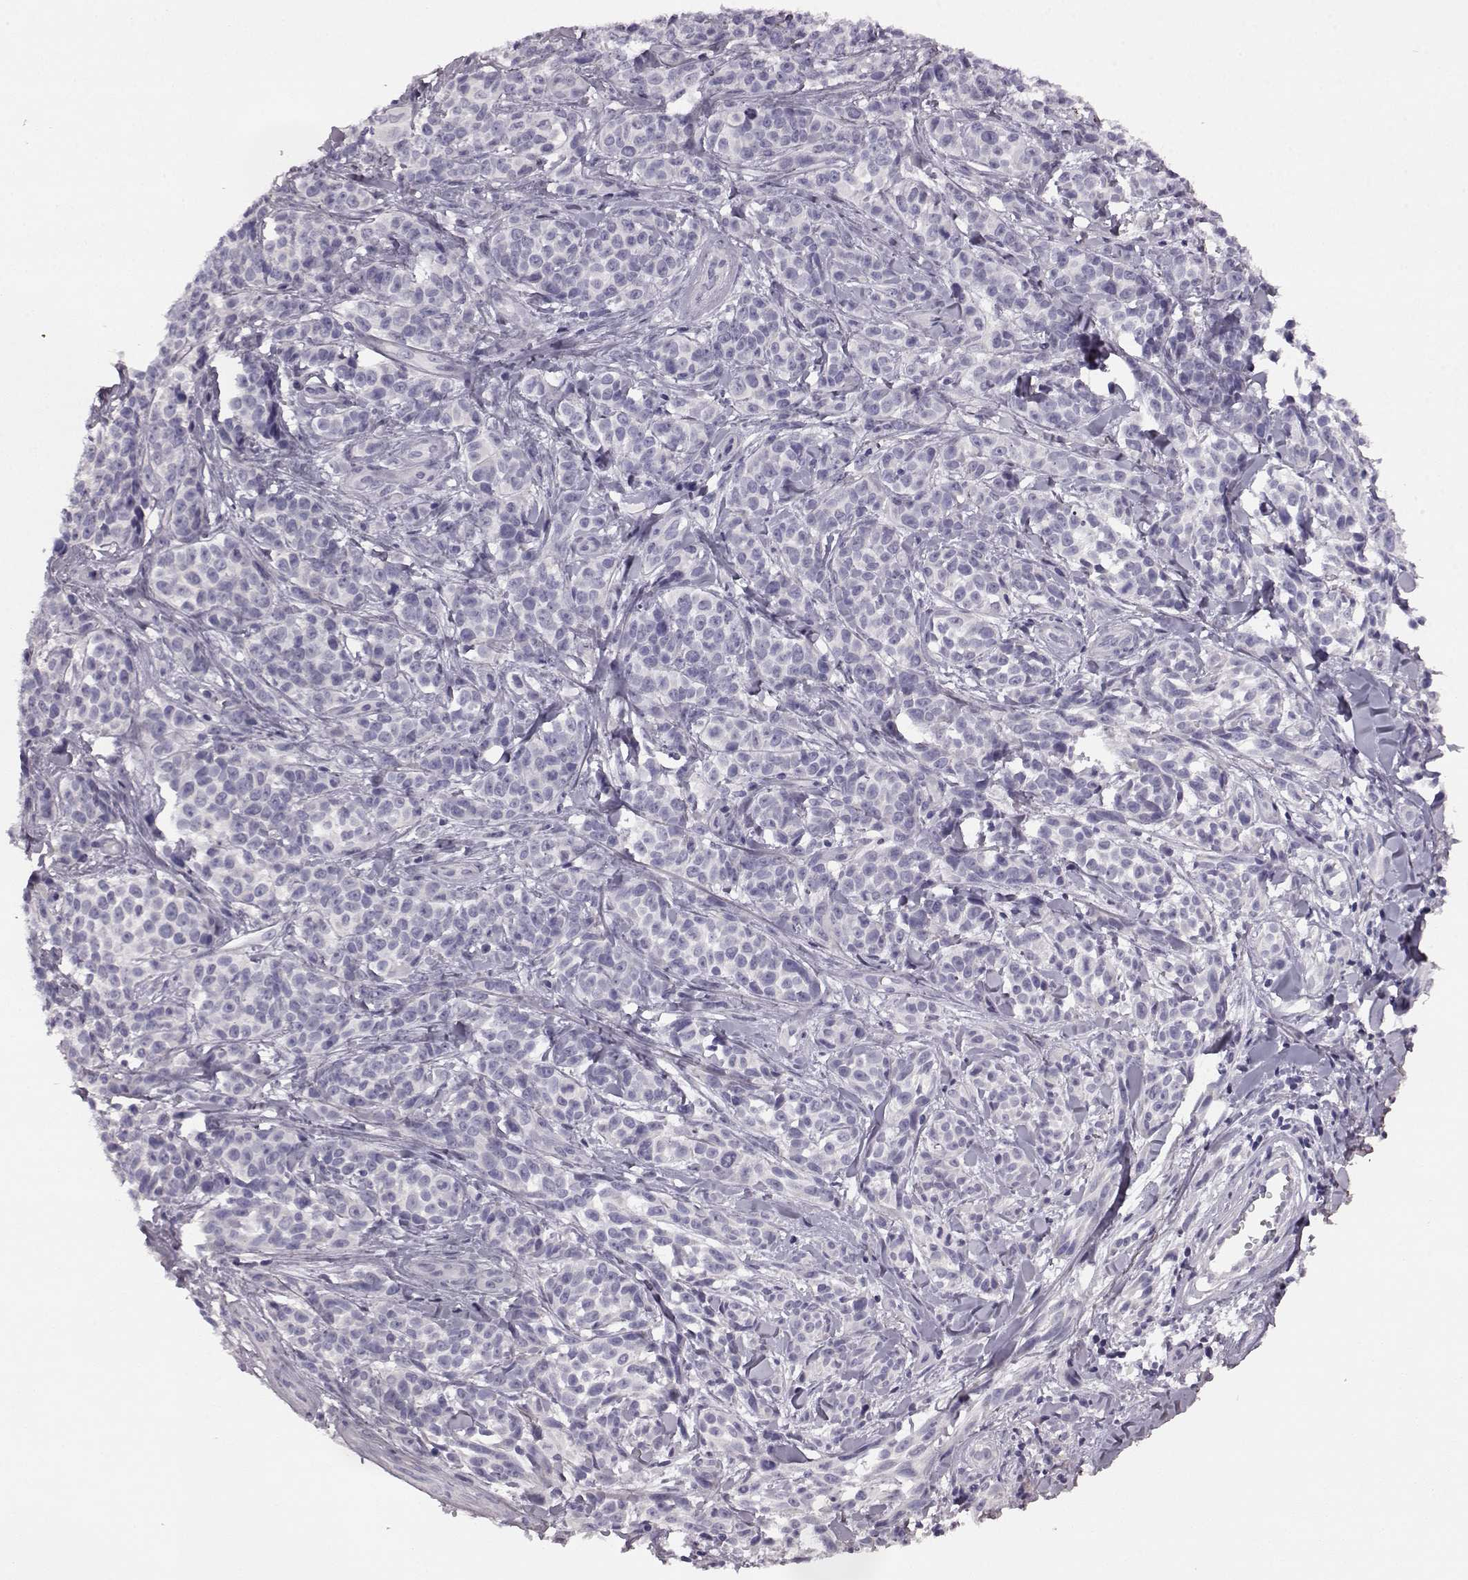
{"staining": {"intensity": "negative", "quantity": "none", "location": "none"}, "tissue": "melanoma", "cell_type": "Tumor cells", "image_type": "cancer", "snomed": [{"axis": "morphology", "description": "Malignant melanoma, NOS"}, {"axis": "topography", "description": "Skin"}], "caption": "Tumor cells are negative for protein expression in human malignant melanoma.", "gene": "ODAD4", "patient": {"sex": "female", "age": 88}}